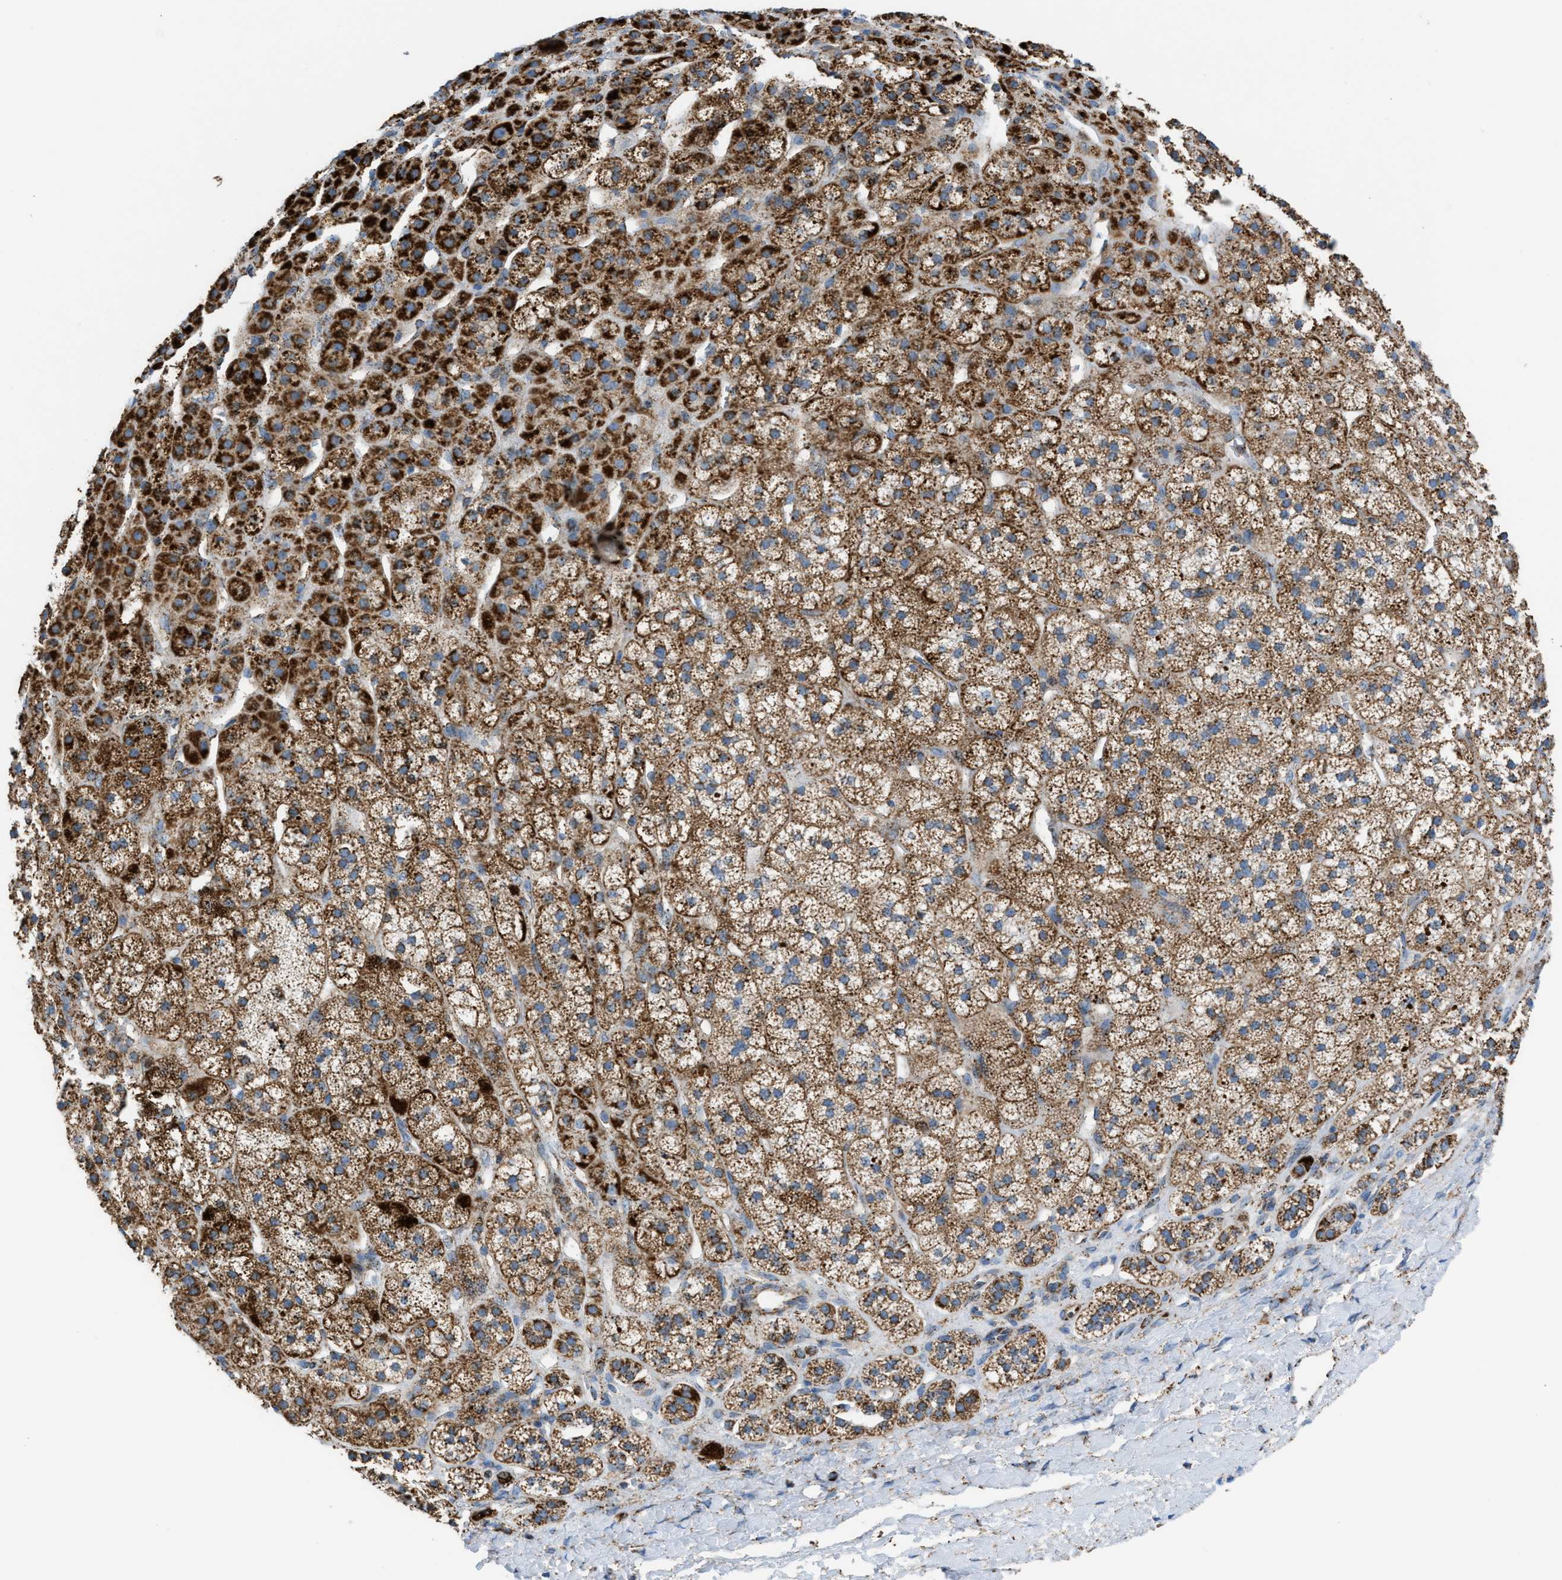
{"staining": {"intensity": "strong", "quantity": ">75%", "location": "cytoplasmic/membranous"}, "tissue": "adrenal gland", "cell_type": "Glandular cells", "image_type": "normal", "snomed": [{"axis": "morphology", "description": "Normal tissue, NOS"}, {"axis": "topography", "description": "Adrenal gland"}], "caption": "Human adrenal gland stained with a brown dye demonstrates strong cytoplasmic/membranous positive positivity in approximately >75% of glandular cells.", "gene": "ECHS1", "patient": {"sex": "male", "age": 56}}